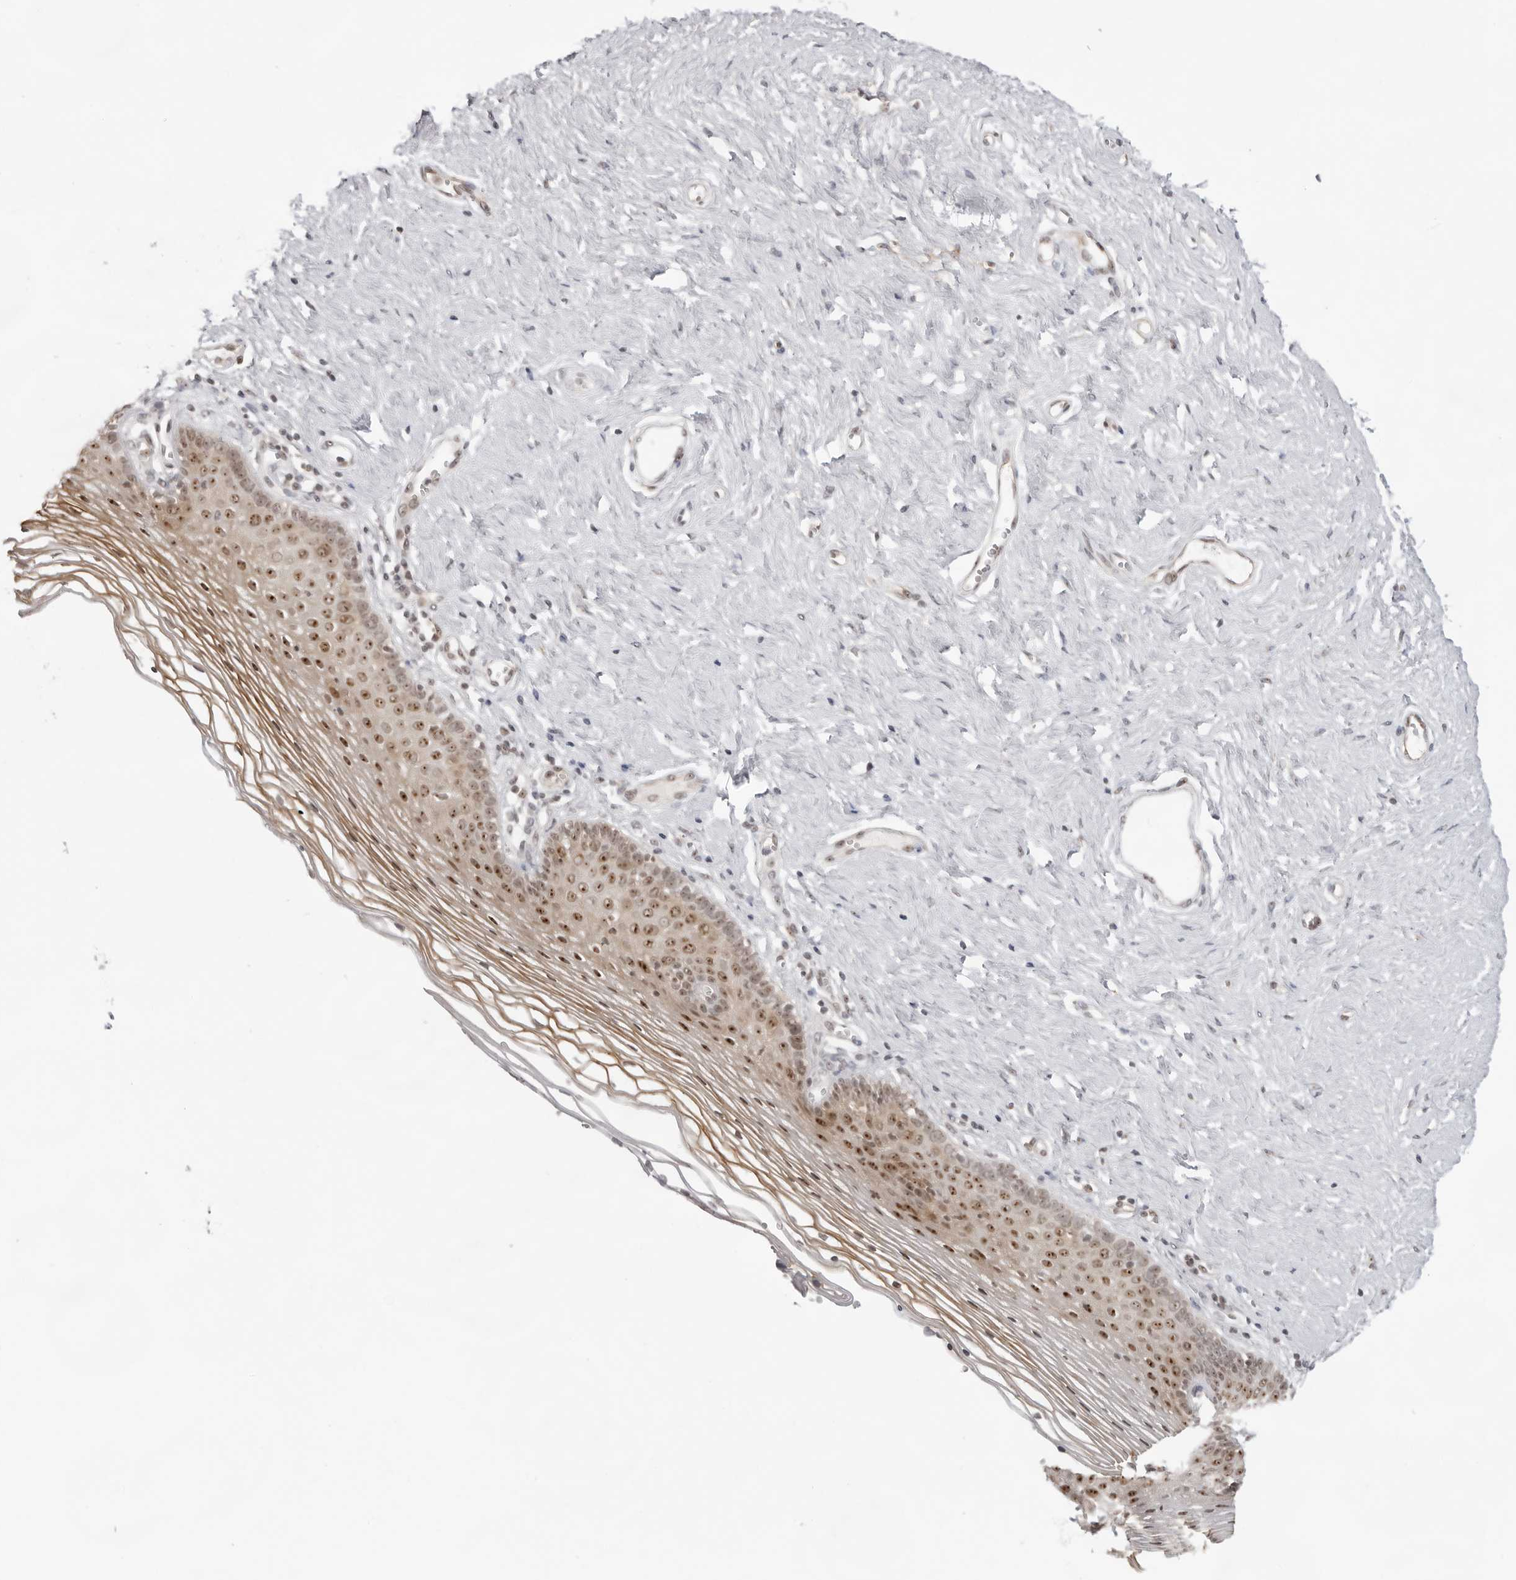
{"staining": {"intensity": "moderate", "quantity": ">75%", "location": "cytoplasmic/membranous,nuclear"}, "tissue": "vagina", "cell_type": "Squamous epithelial cells", "image_type": "normal", "snomed": [{"axis": "morphology", "description": "Normal tissue, NOS"}, {"axis": "topography", "description": "Vagina"}], "caption": "IHC photomicrograph of unremarkable vagina stained for a protein (brown), which displays medium levels of moderate cytoplasmic/membranous,nuclear positivity in about >75% of squamous epithelial cells.", "gene": "EXOSC10", "patient": {"sex": "female", "age": 32}}